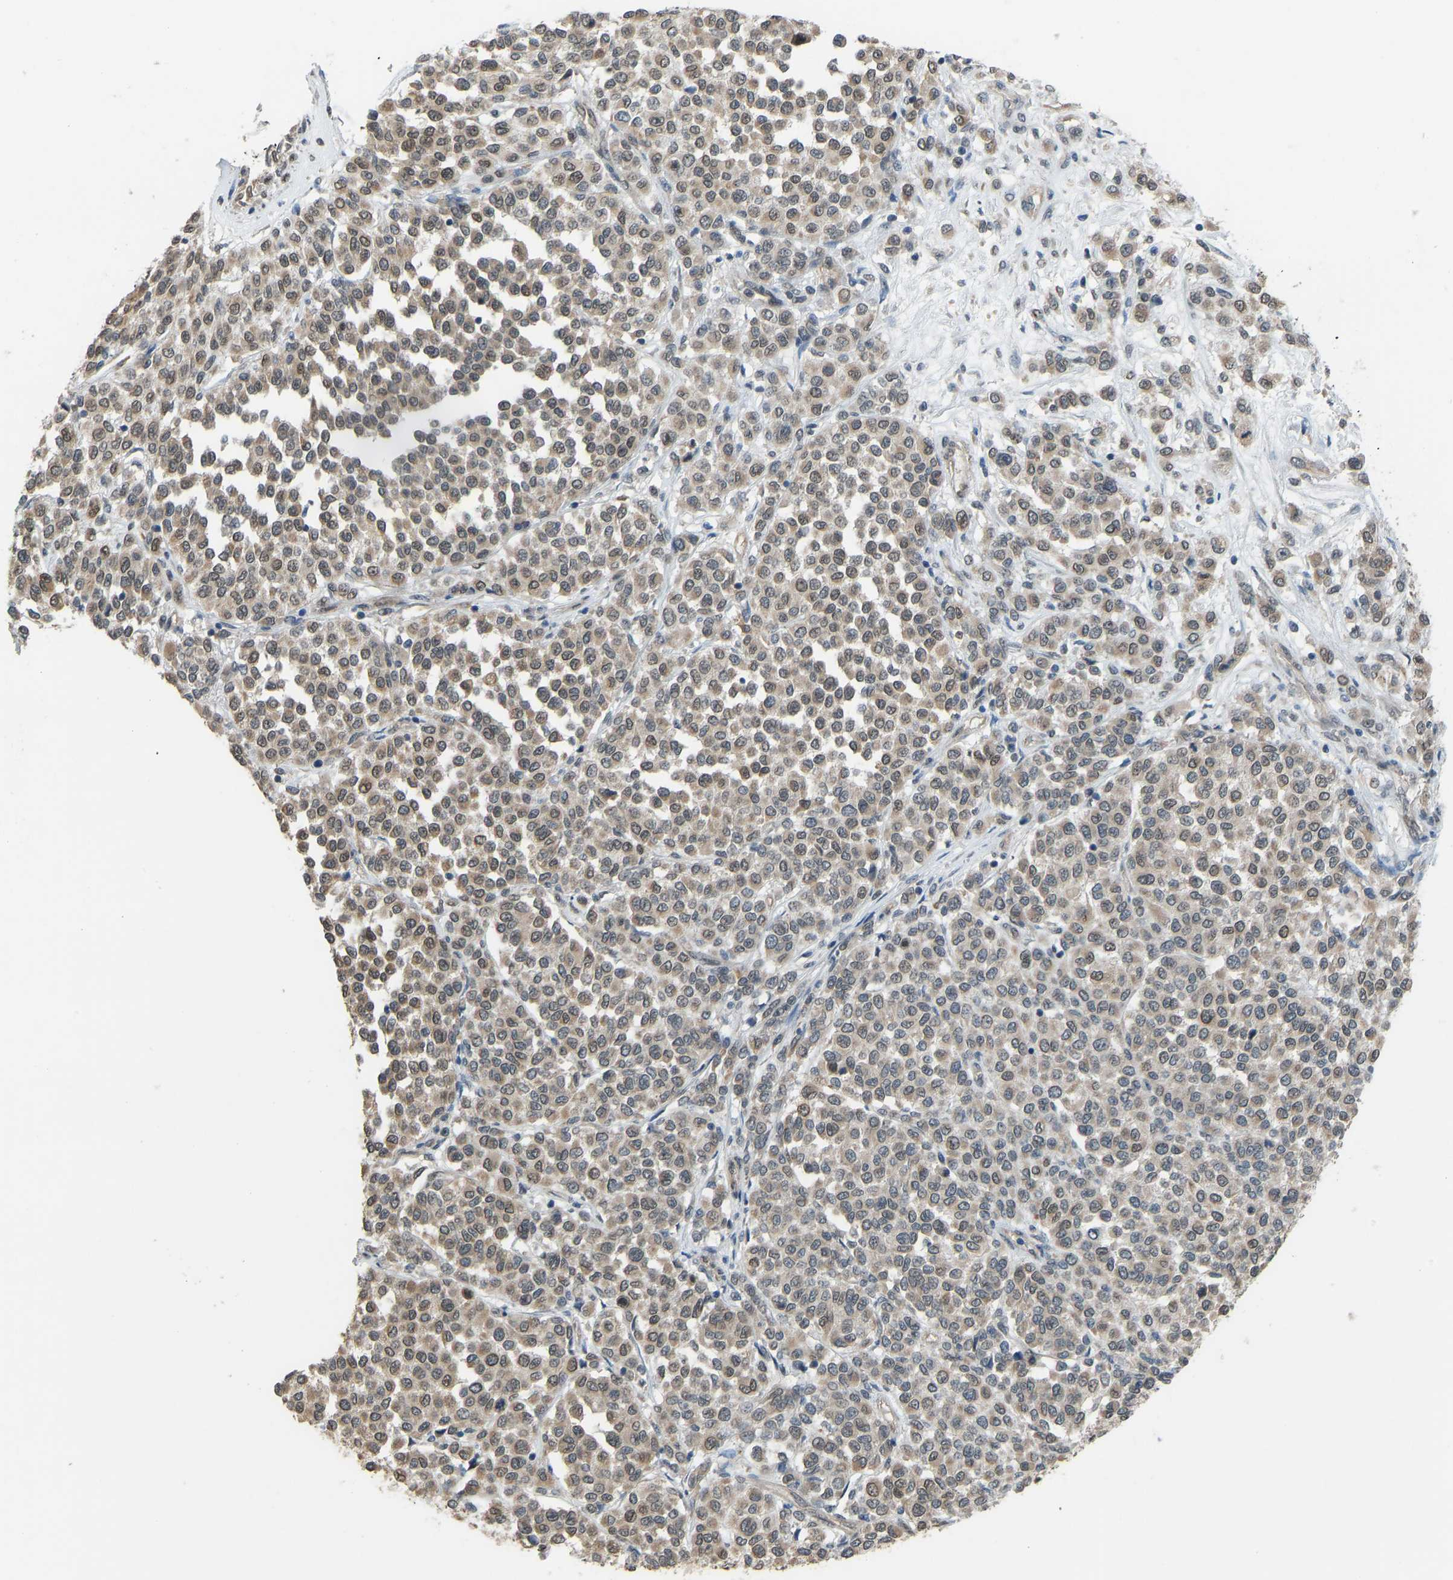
{"staining": {"intensity": "weak", "quantity": ">75%", "location": "nuclear"}, "tissue": "melanoma", "cell_type": "Tumor cells", "image_type": "cancer", "snomed": [{"axis": "morphology", "description": "Malignant melanoma, Metastatic site"}, {"axis": "topography", "description": "Pancreas"}], "caption": "Human melanoma stained with a protein marker displays weak staining in tumor cells.", "gene": "KPNA6", "patient": {"sex": "female", "age": 30}}